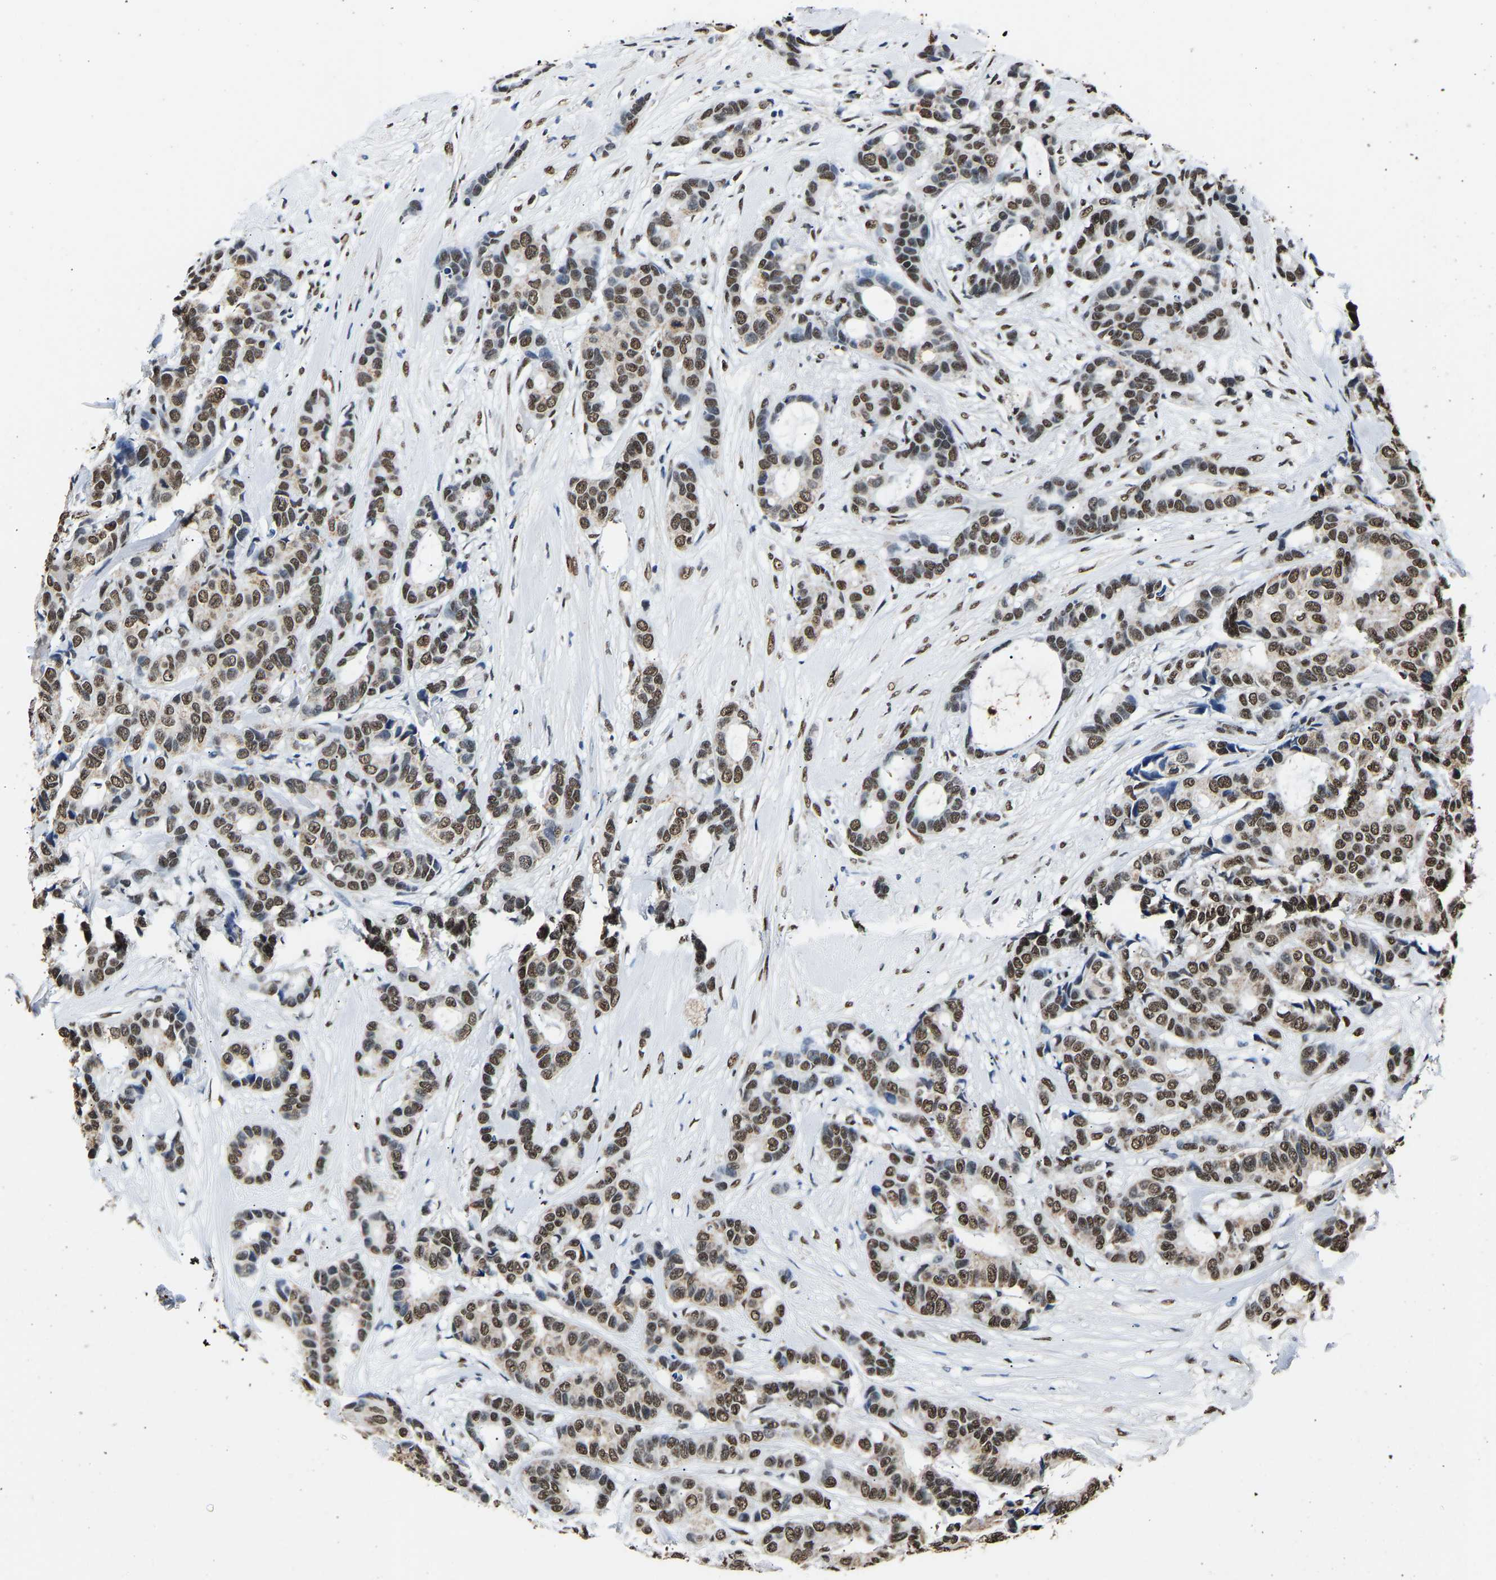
{"staining": {"intensity": "moderate", "quantity": ">75%", "location": "nuclear"}, "tissue": "breast cancer", "cell_type": "Tumor cells", "image_type": "cancer", "snomed": [{"axis": "morphology", "description": "Duct carcinoma"}, {"axis": "topography", "description": "Breast"}], "caption": "Breast cancer (invasive ductal carcinoma) stained for a protein exhibits moderate nuclear positivity in tumor cells.", "gene": "SAFB", "patient": {"sex": "female", "age": 87}}